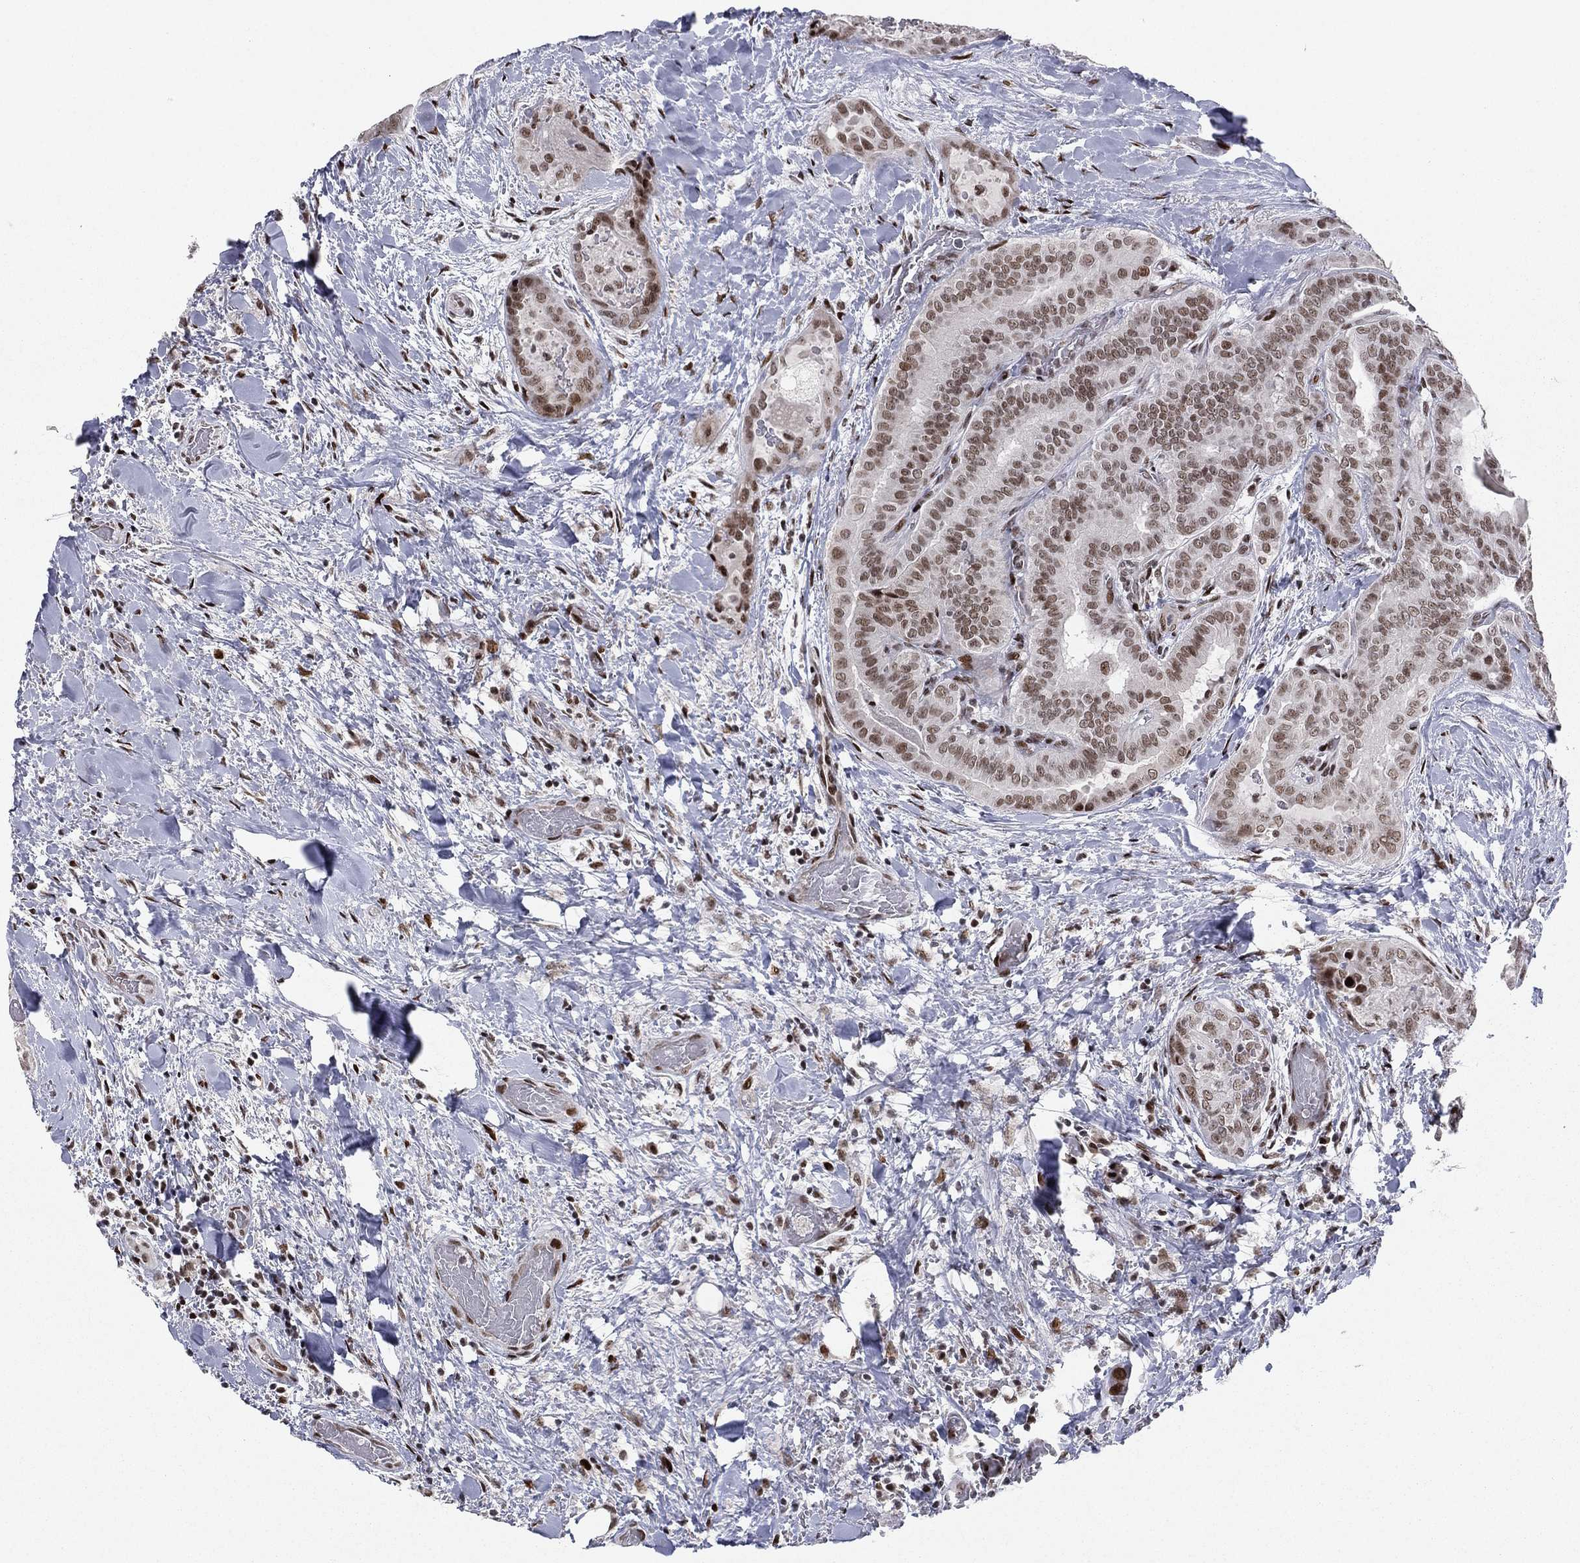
{"staining": {"intensity": "strong", "quantity": ">75%", "location": "nuclear"}, "tissue": "thyroid cancer", "cell_type": "Tumor cells", "image_type": "cancer", "snomed": [{"axis": "morphology", "description": "Papillary adenocarcinoma, NOS"}, {"axis": "topography", "description": "Thyroid gland"}], "caption": "High-power microscopy captured an immunohistochemistry photomicrograph of thyroid cancer (papillary adenocarcinoma), revealing strong nuclear expression in approximately >75% of tumor cells. (DAB (3,3'-diaminobenzidine) = brown stain, brightfield microscopy at high magnification).", "gene": "RTF1", "patient": {"sex": "female", "age": 39}}